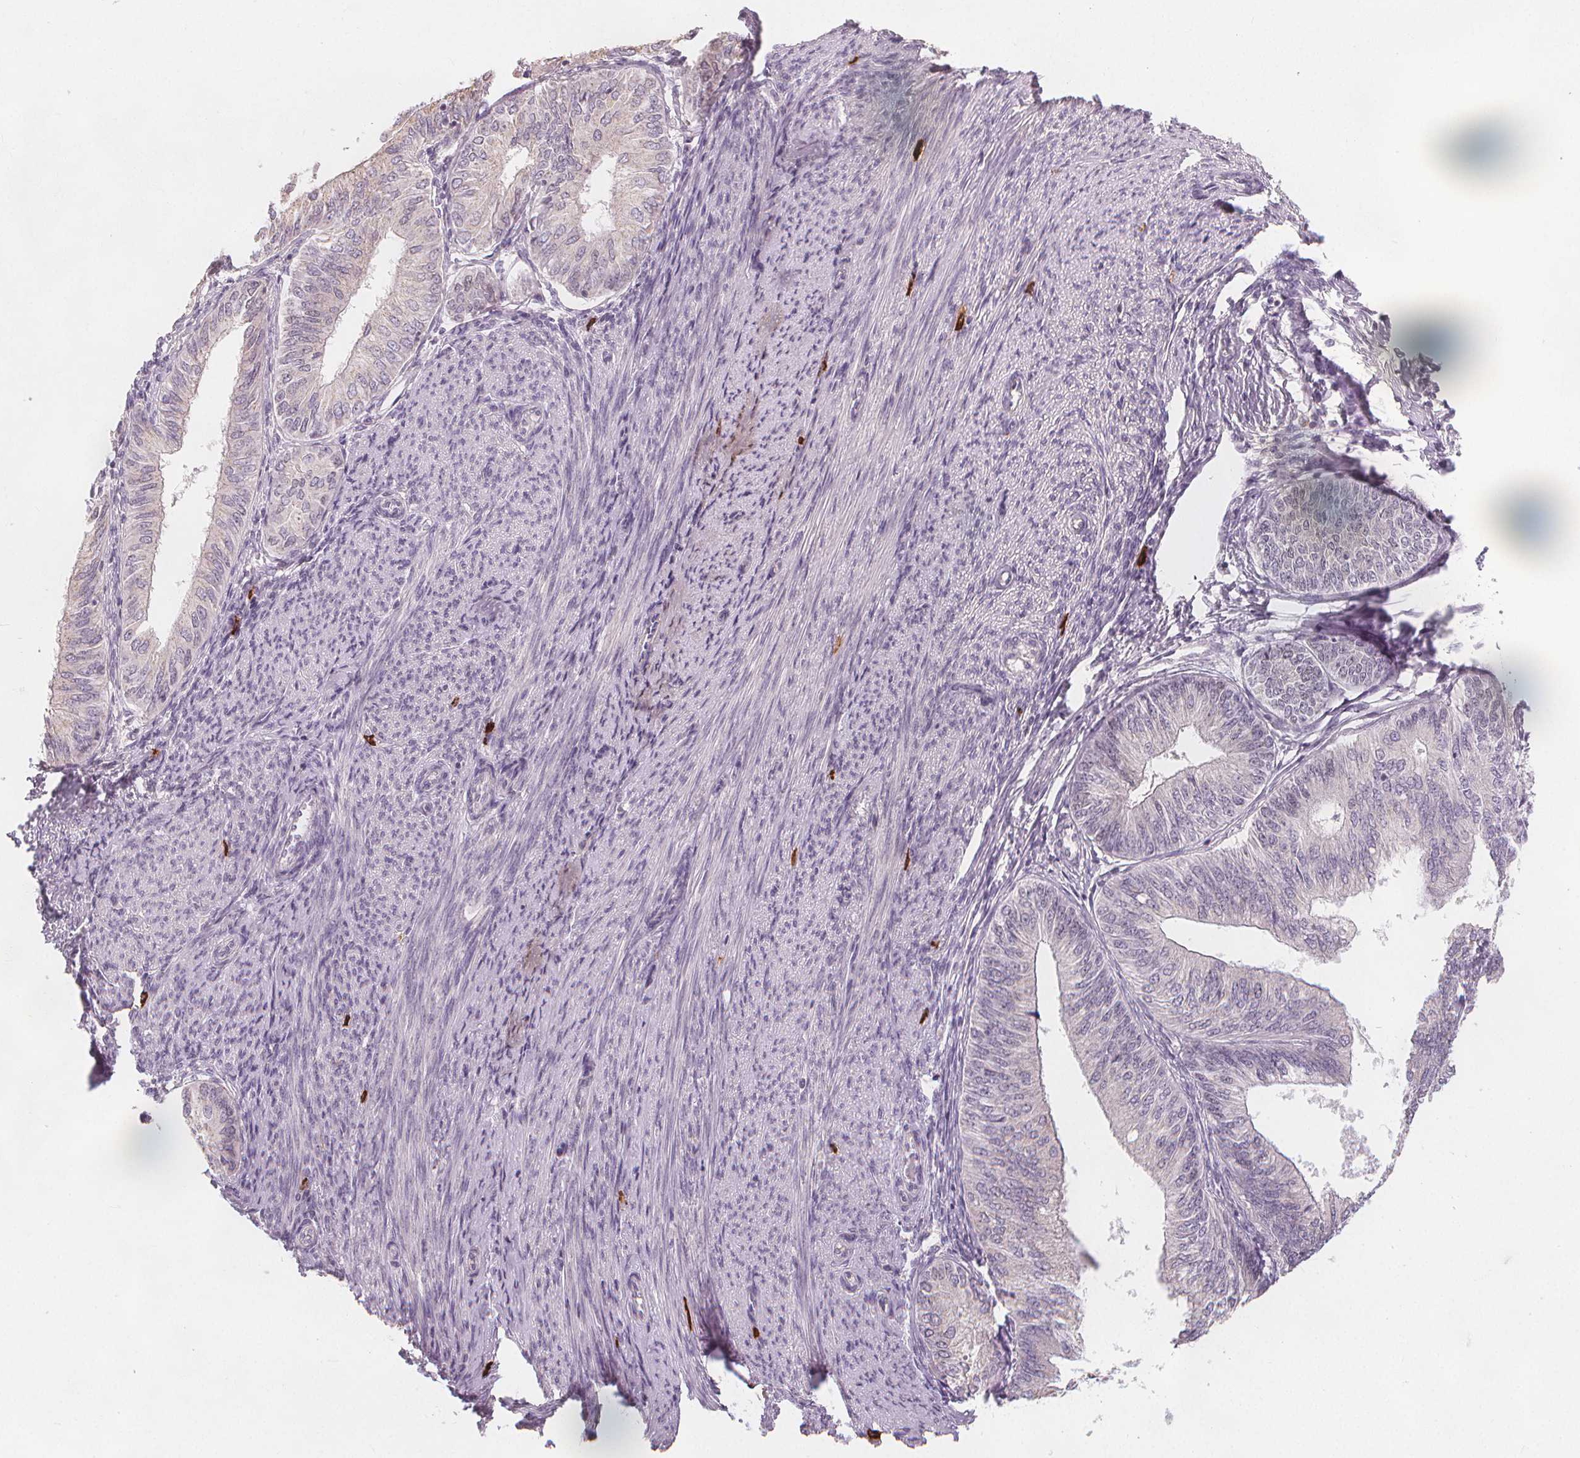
{"staining": {"intensity": "negative", "quantity": "none", "location": "none"}, "tissue": "endometrial cancer", "cell_type": "Tumor cells", "image_type": "cancer", "snomed": [{"axis": "morphology", "description": "Adenocarcinoma, NOS"}, {"axis": "topography", "description": "Endometrium"}], "caption": "This micrograph is of endometrial cancer (adenocarcinoma) stained with IHC to label a protein in brown with the nuclei are counter-stained blue. There is no staining in tumor cells.", "gene": "TIPIN", "patient": {"sex": "female", "age": 58}}